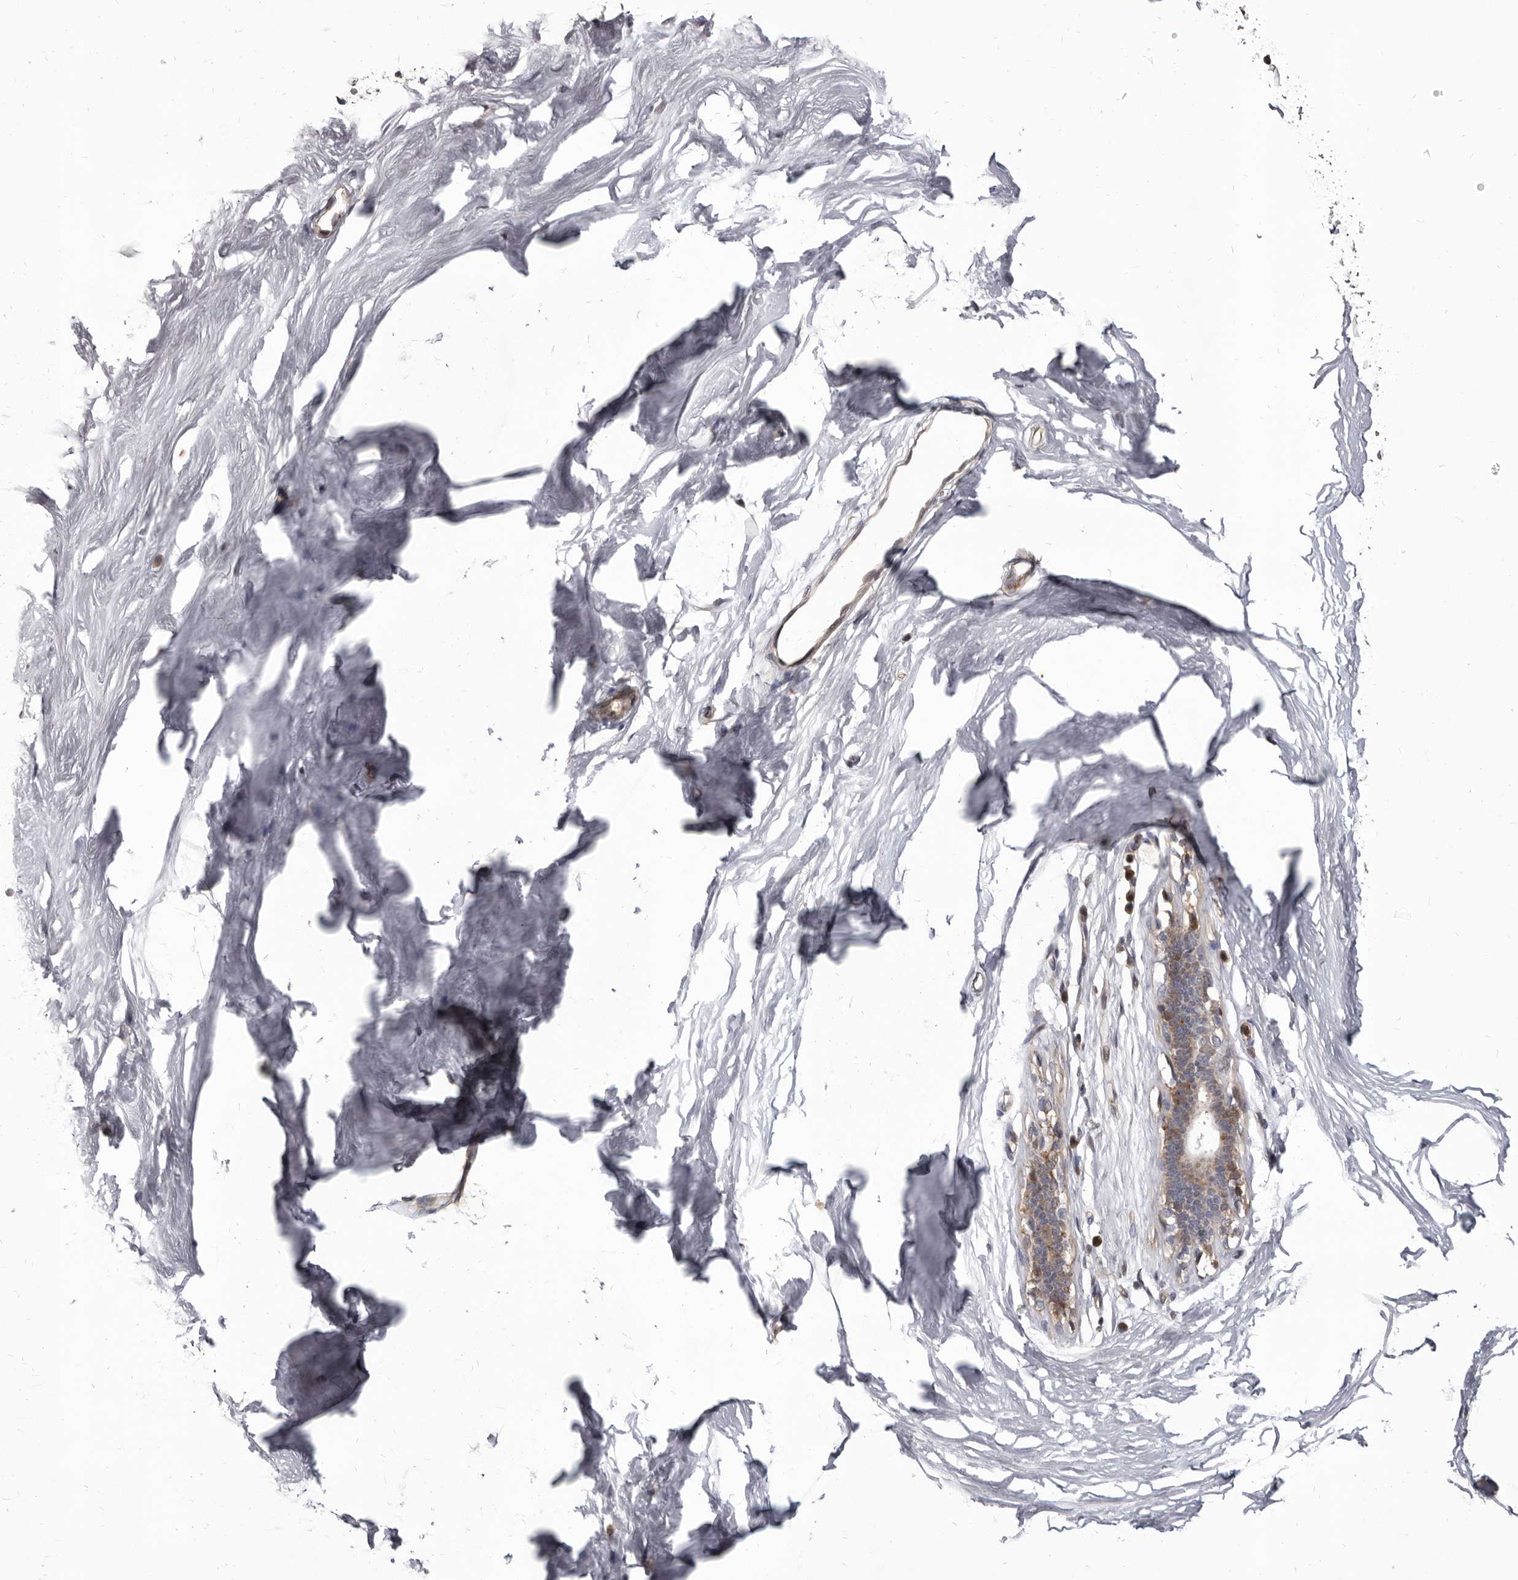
{"staining": {"intensity": "negative", "quantity": "none", "location": "none"}, "tissue": "breast", "cell_type": "Adipocytes", "image_type": "normal", "snomed": [{"axis": "morphology", "description": "Normal tissue, NOS"}, {"axis": "topography", "description": "Breast"}], "caption": "This is a histopathology image of IHC staining of unremarkable breast, which shows no staining in adipocytes. (Brightfield microscopy of DAB (3,3'-diaminobenzidine) immunohistochemistry at high magnification).", "gene": "MAP3K14", "patient": {"sex": "female", "age": 26}}